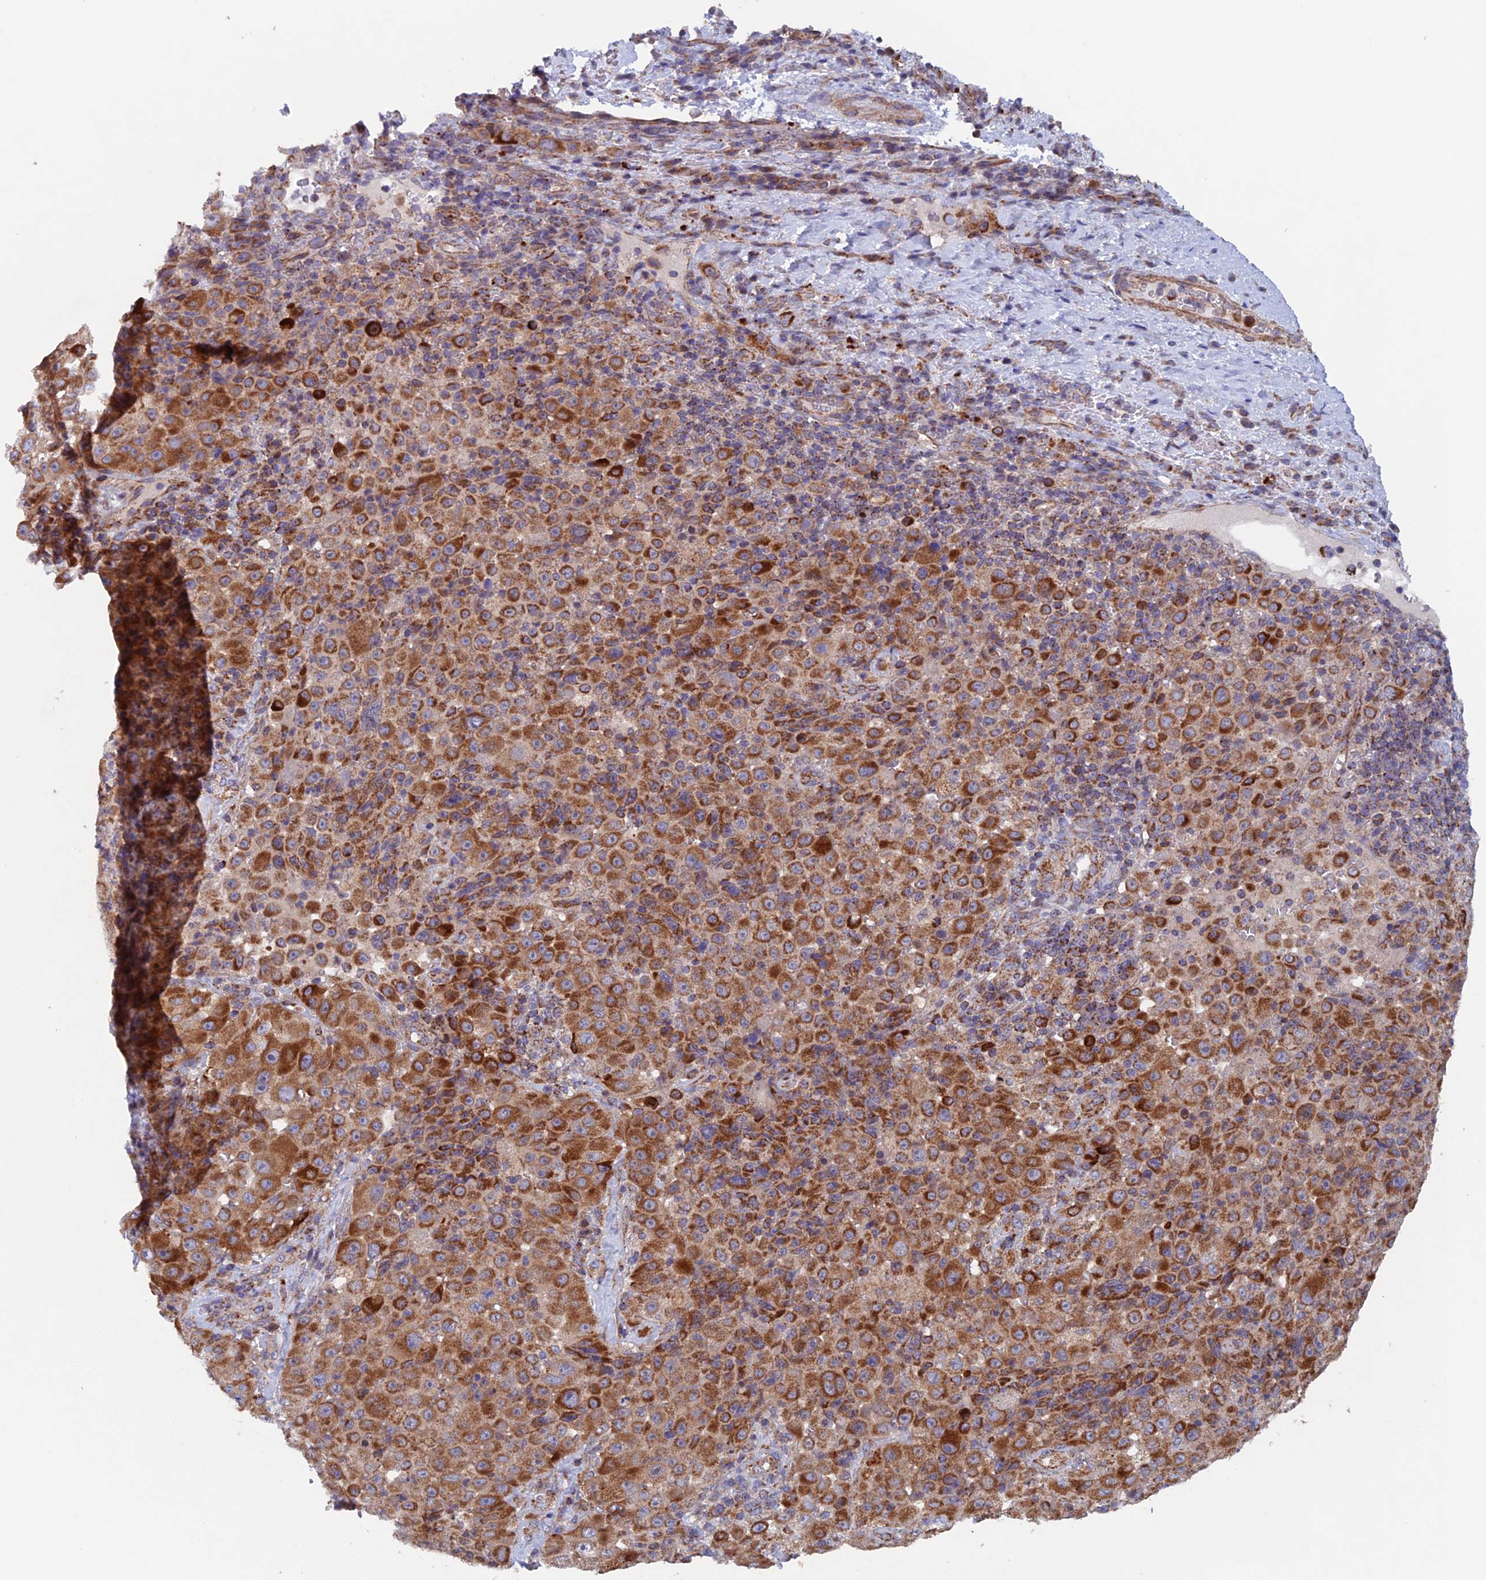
{"staining": {"intensity": "moderate", "quantity": ">75%", "location": "cytoplasmic/membranous"}, "tissue": "melanoma", "cell_type": "Tumor cells", "image_type": "cancer", "snomed": [{"axis": "morphology", "description": "Malignant melanoma, Metastatic site"}, {"axis": "topography", "description": "Lymph node"}], "caption": "The immunohistochemical stain highlights moderate cytoplasmic/membranous expression in tumor cells of malignant melanoma (metastatic site) tissue. (DAB (3,3'-diaminobenzidine) IHC, brown staining for protein, blue staining for nuclei).", "gene": "MRPL1", "patient": {"sex": "male", "age": 62}}